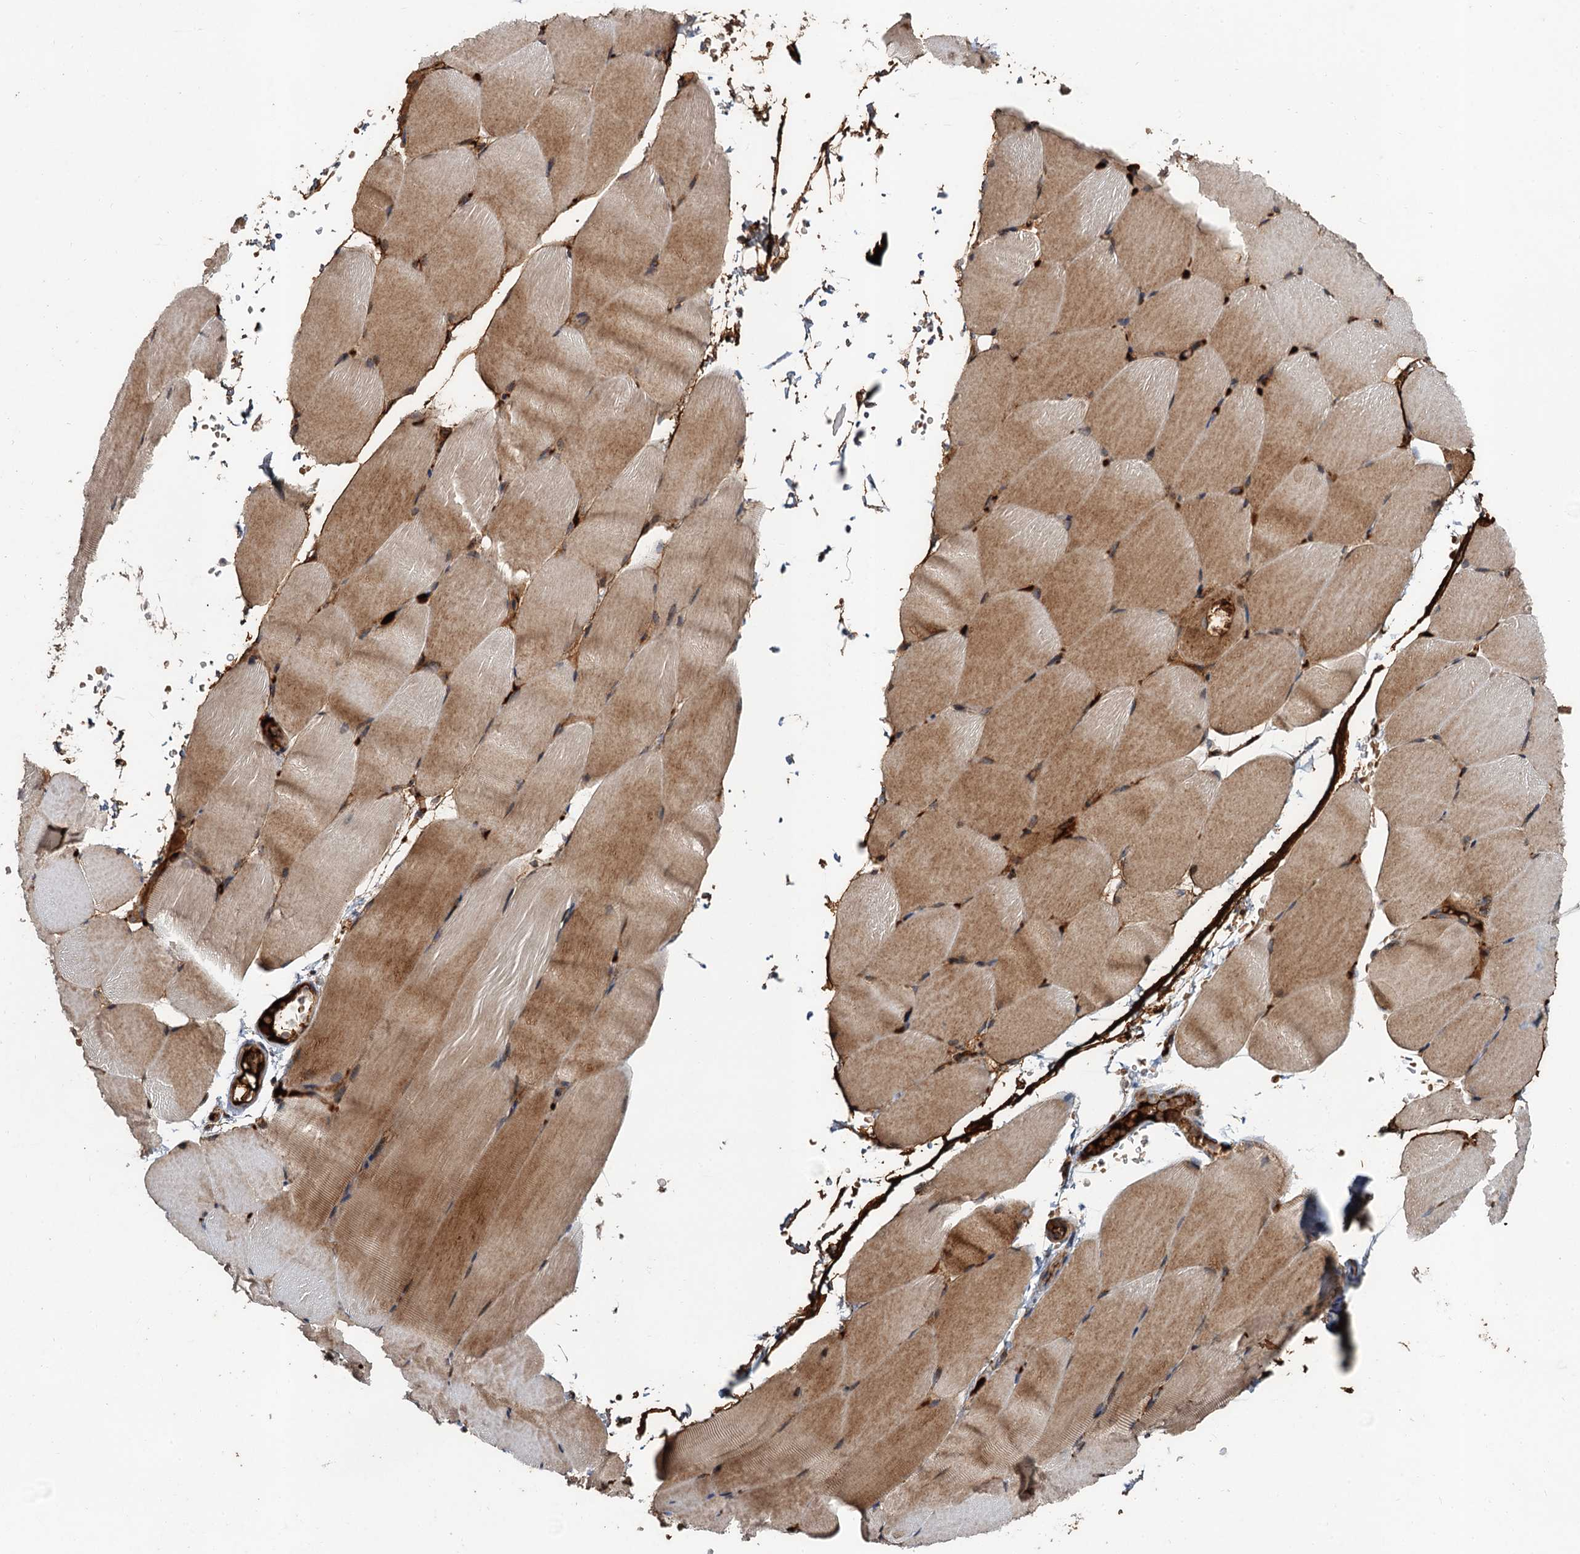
{"staining": {"intensity": "moderate", "quantity": ">75%", "location": "cytoplasmic/membranous,nuclear"}, "tissue": "skeletal muscle", "cell_type": "Myocytes", "image_type": "normal", "snomed": [{"axis": "morphology", "description": "Normal tissue, NOS"}, {"axis": "topography", "description": "Skeletal muscle"}, {"axis": "topography", "description": "Parathyroid gland"}], "caption": "The photomicrograph exhibits a brown stain indicating the presence of a protein in the cytoplasmic/membranous,nuclear of myocytes in skeletal muscle. The staining is performed using DAB (3,3'-diaminobenzidine) brown chromogen to label protein expression. The nuclei are counter-stained blue using hematoxylin.", "gene": "DEXI", "patient": {"sex": "female", "age": 37}}